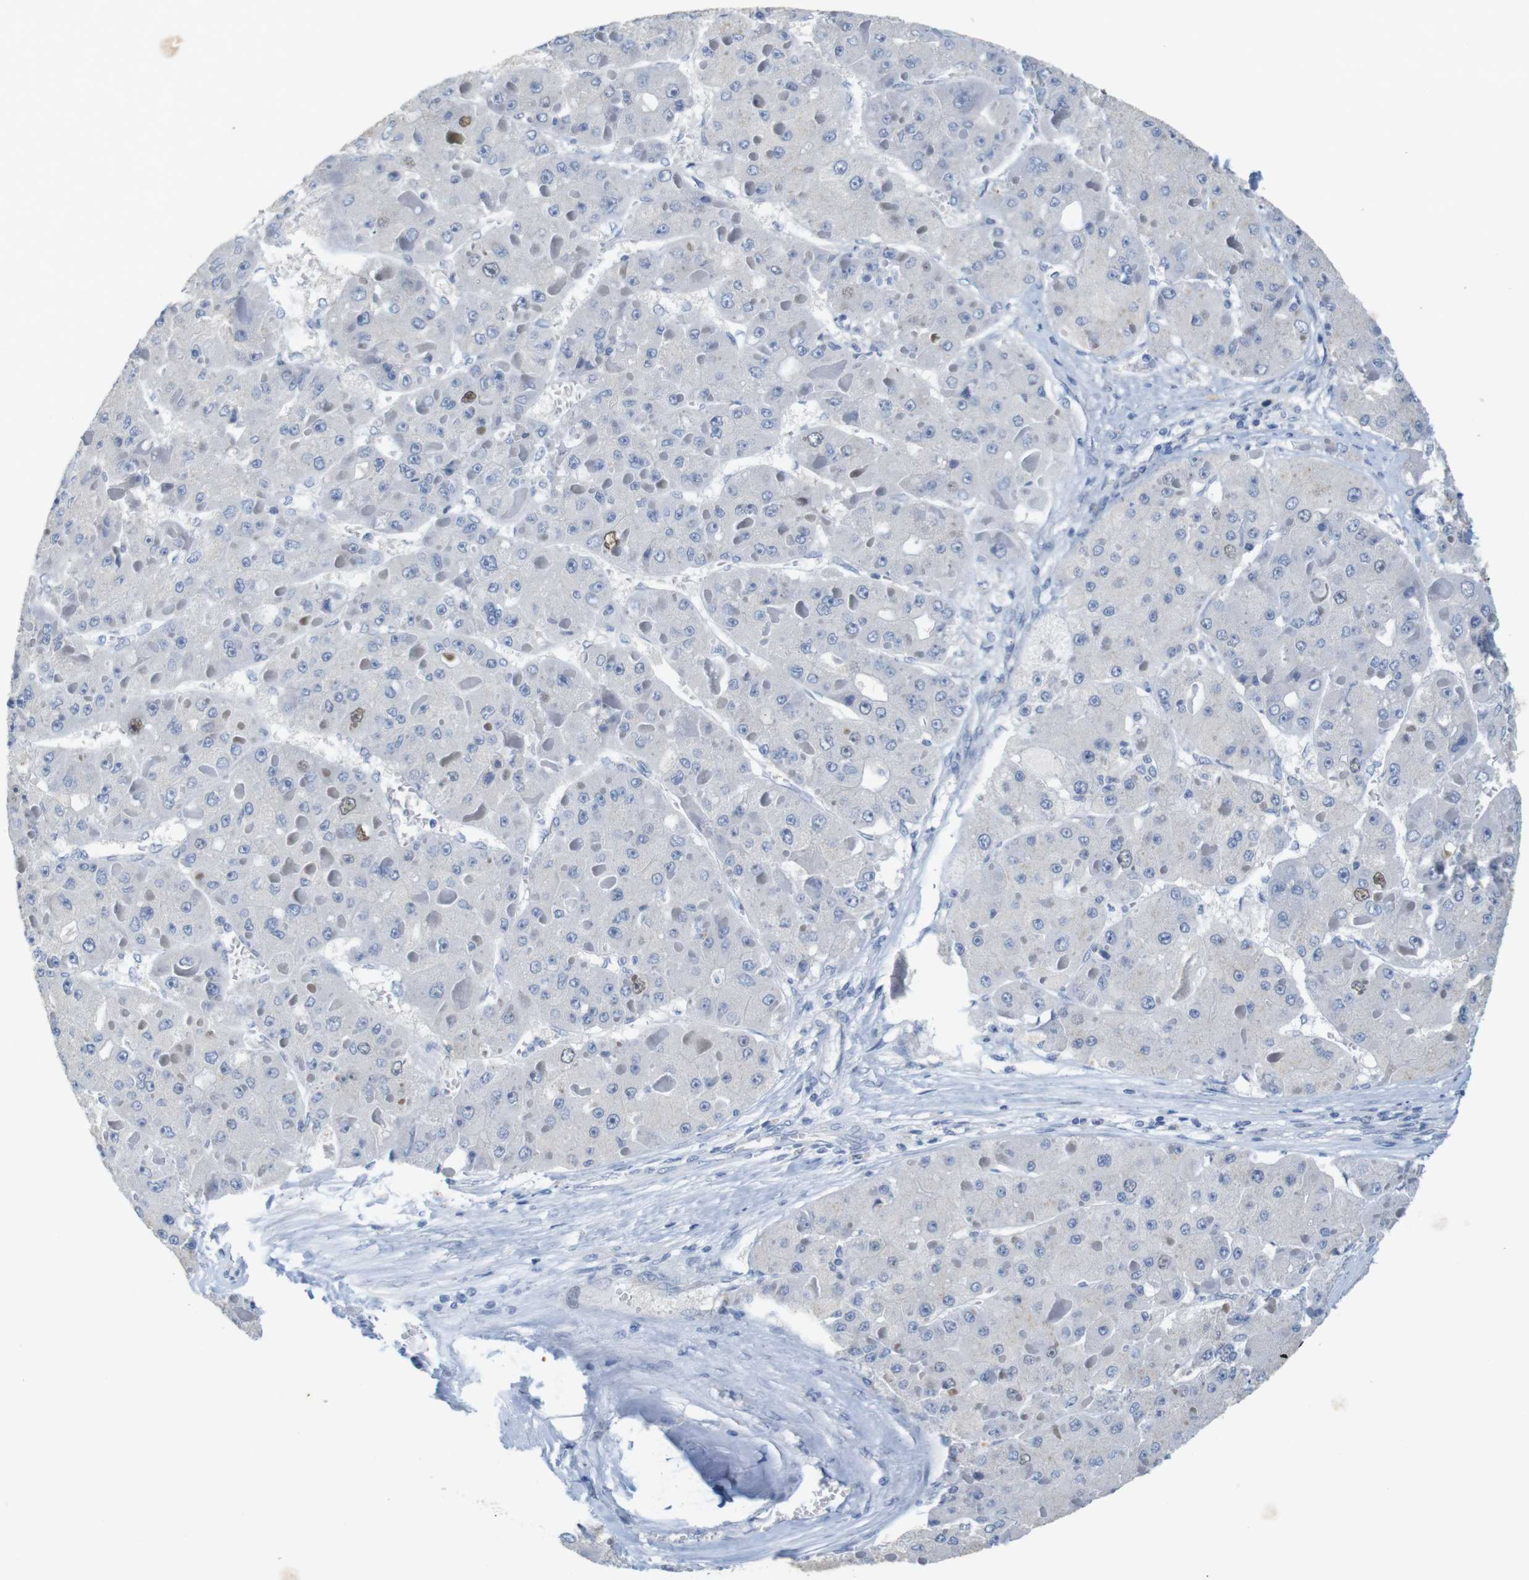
{"staining": {"intensity": "weak", "quantity": "<25%", "location": "nuclear"}, "tissue": "liver cancer", "cell_type": "Tumor cells", "image_type": "cancer", "snomed": [{"axis": "morphology", "description": "Carcinoma, Hepatocellular, NOS"}, {"axis": "topography", "description": "Liver"}], "caption": "This is an IHC image of liver cancer (hepatocellular carcinoma). There is no staining in tumor cells.", "gene": "CDK2", "patient": {"sex": "female", "age": 73}}